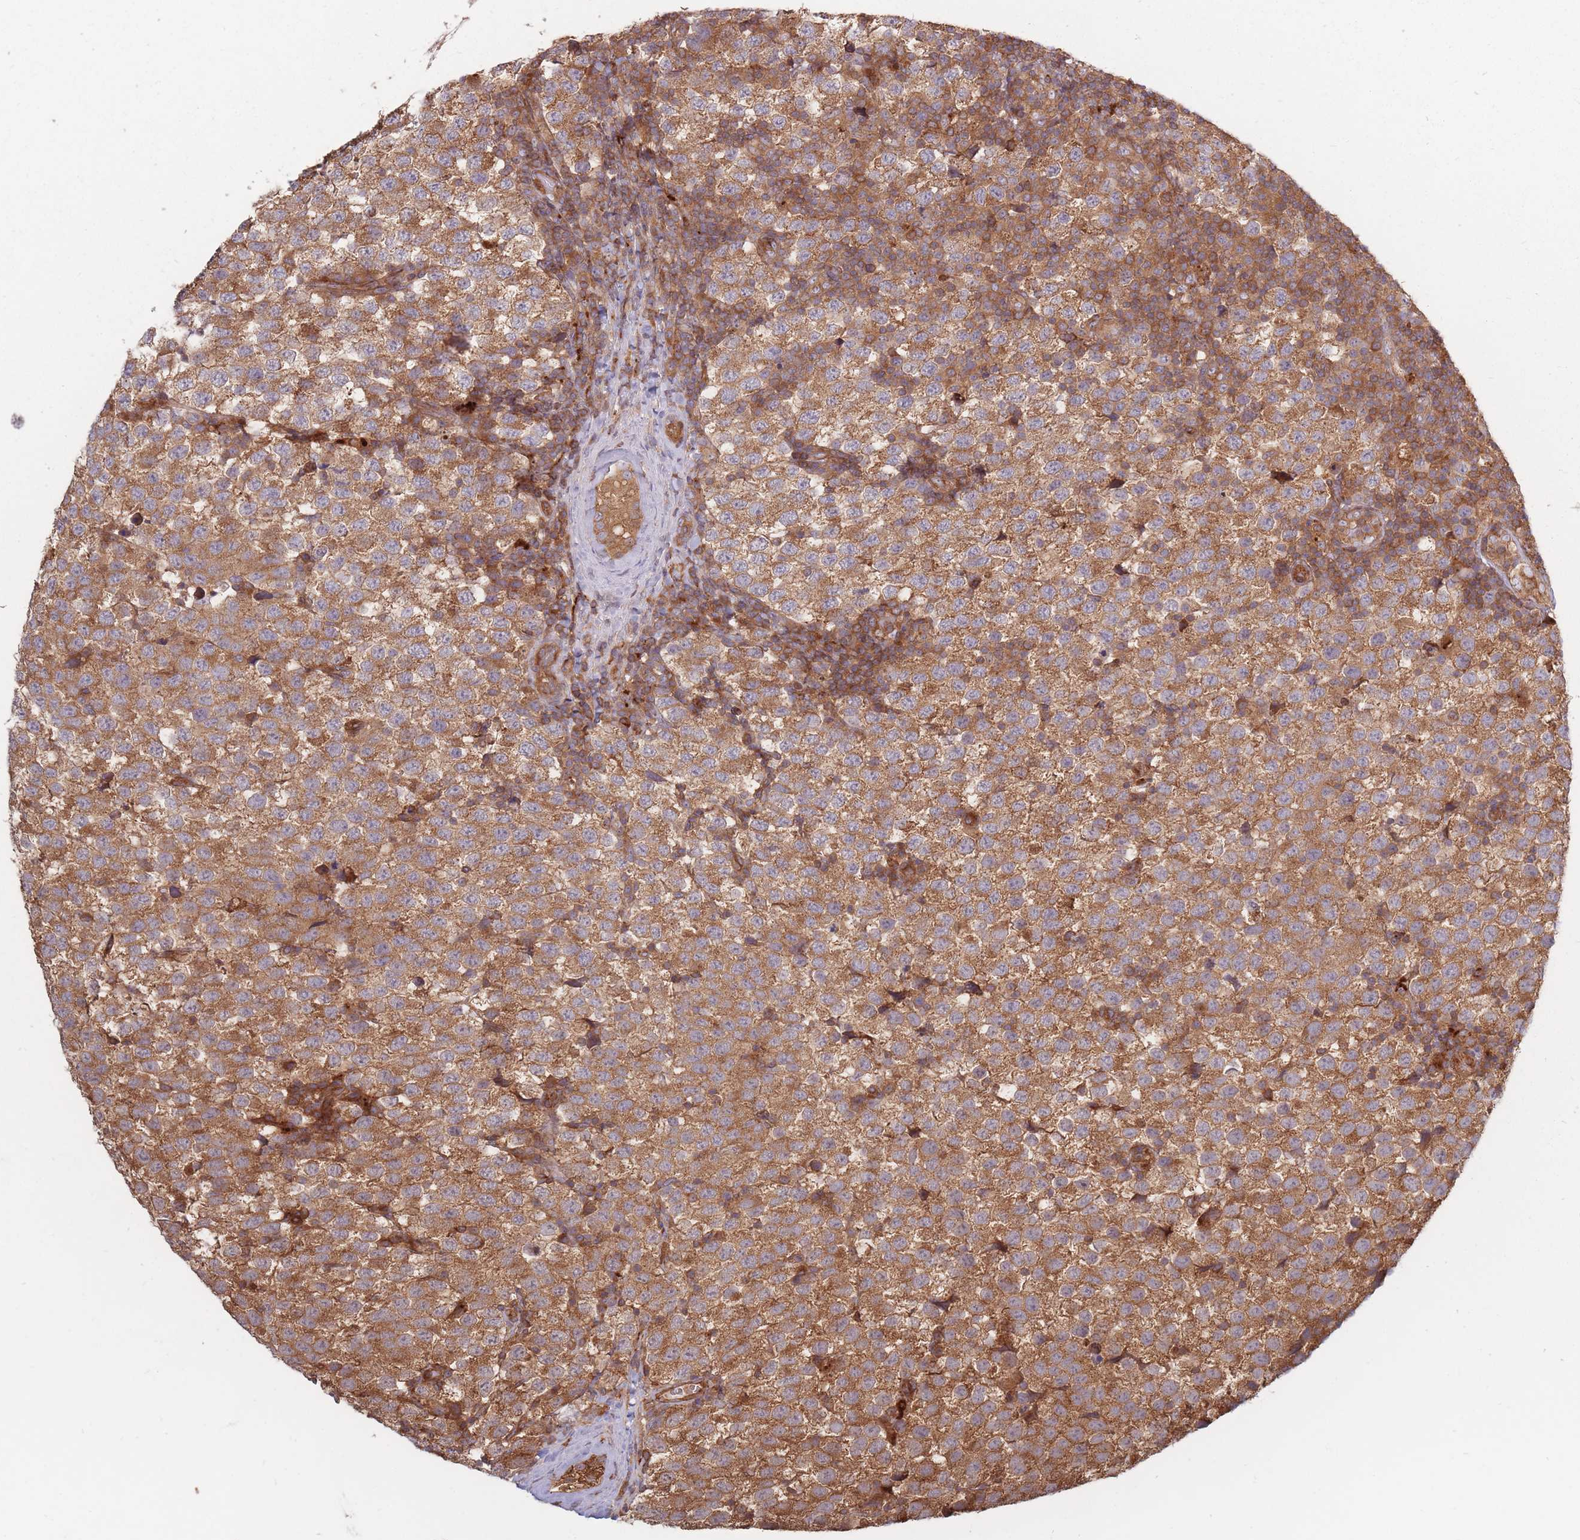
{"staining": {"intensity": "moderate", "quantity": ">75%", "location": "cytoplasmic/membranous"}, "tissue": "testis cancer", "cell_type": "Tumor cells", "image_type": "cancer", "snomed": [{"axis": "morphology", "description": "Seminoma, NOS"}, {"axis": "topography", "description": "Testis"}], "caption": "DAB (3,3'-diaminobenzidine) immunohistochemical staining of seminoma (testis) shows moderate cytoplasmic/membranous protein positivity in about >75% of tumor cells. Nuclei are stained in blue.", "gene": "RASSF2", "patient": {"sex": "male", "age": 34}}